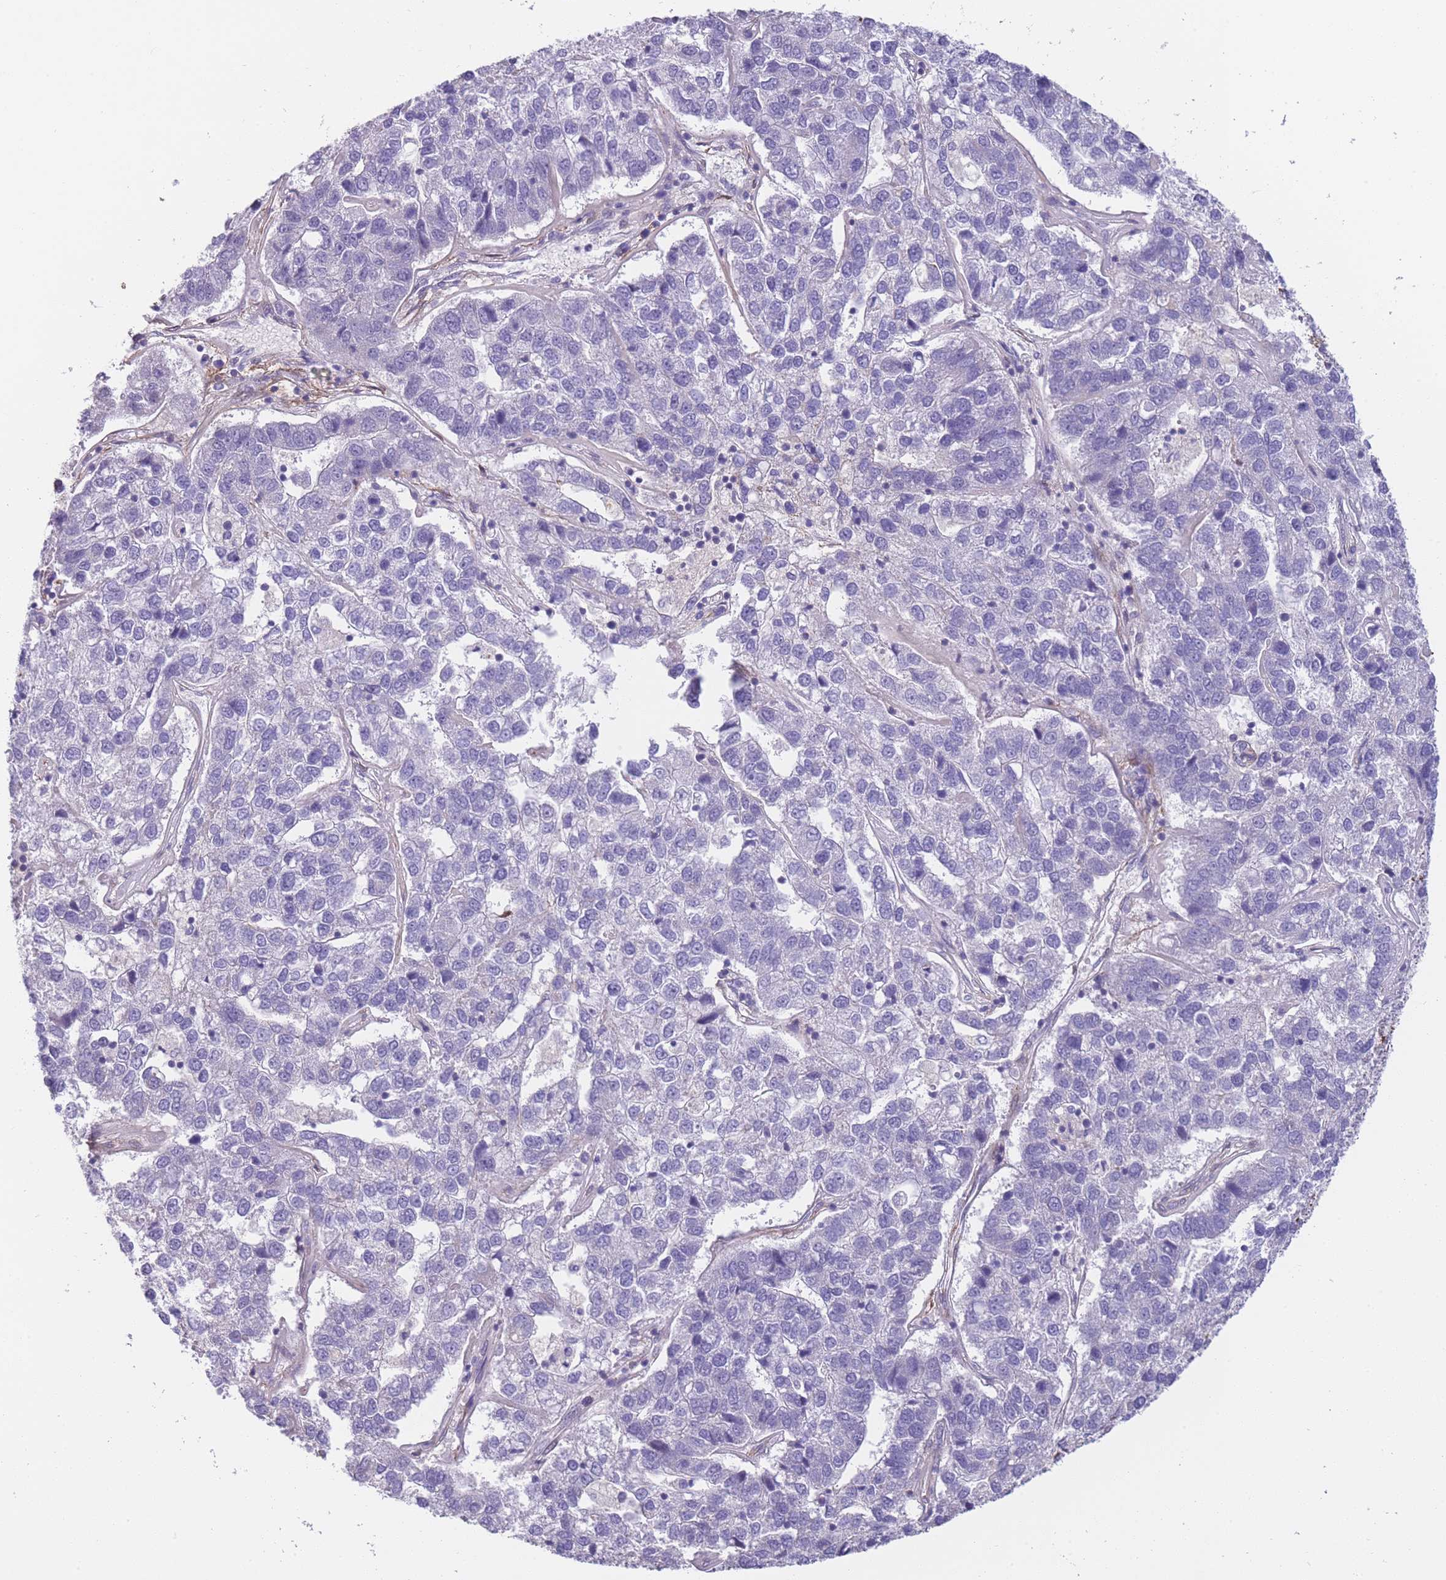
{"staining": {"intensity": "negative", "quantity": "none", "location": "none"}, "tissue": "pancreatic cancer", "cell_type": "Tumor cells", "image_type": "cancer", "snomed": [{"axis": "morphology", "description": "Adenocarcinoma, NOS"}, {"axis": "topography", "description": "Pancreas"}], "caption": "Immunohistochemistry (IHC) histopathology image of pancreatic cancer (adenocarcinoma) stained for a protein (brown), which reveals no positivity in tumor cells.", "gene": "FAM124A", "patient": {"sex": "female", "age": 61}}